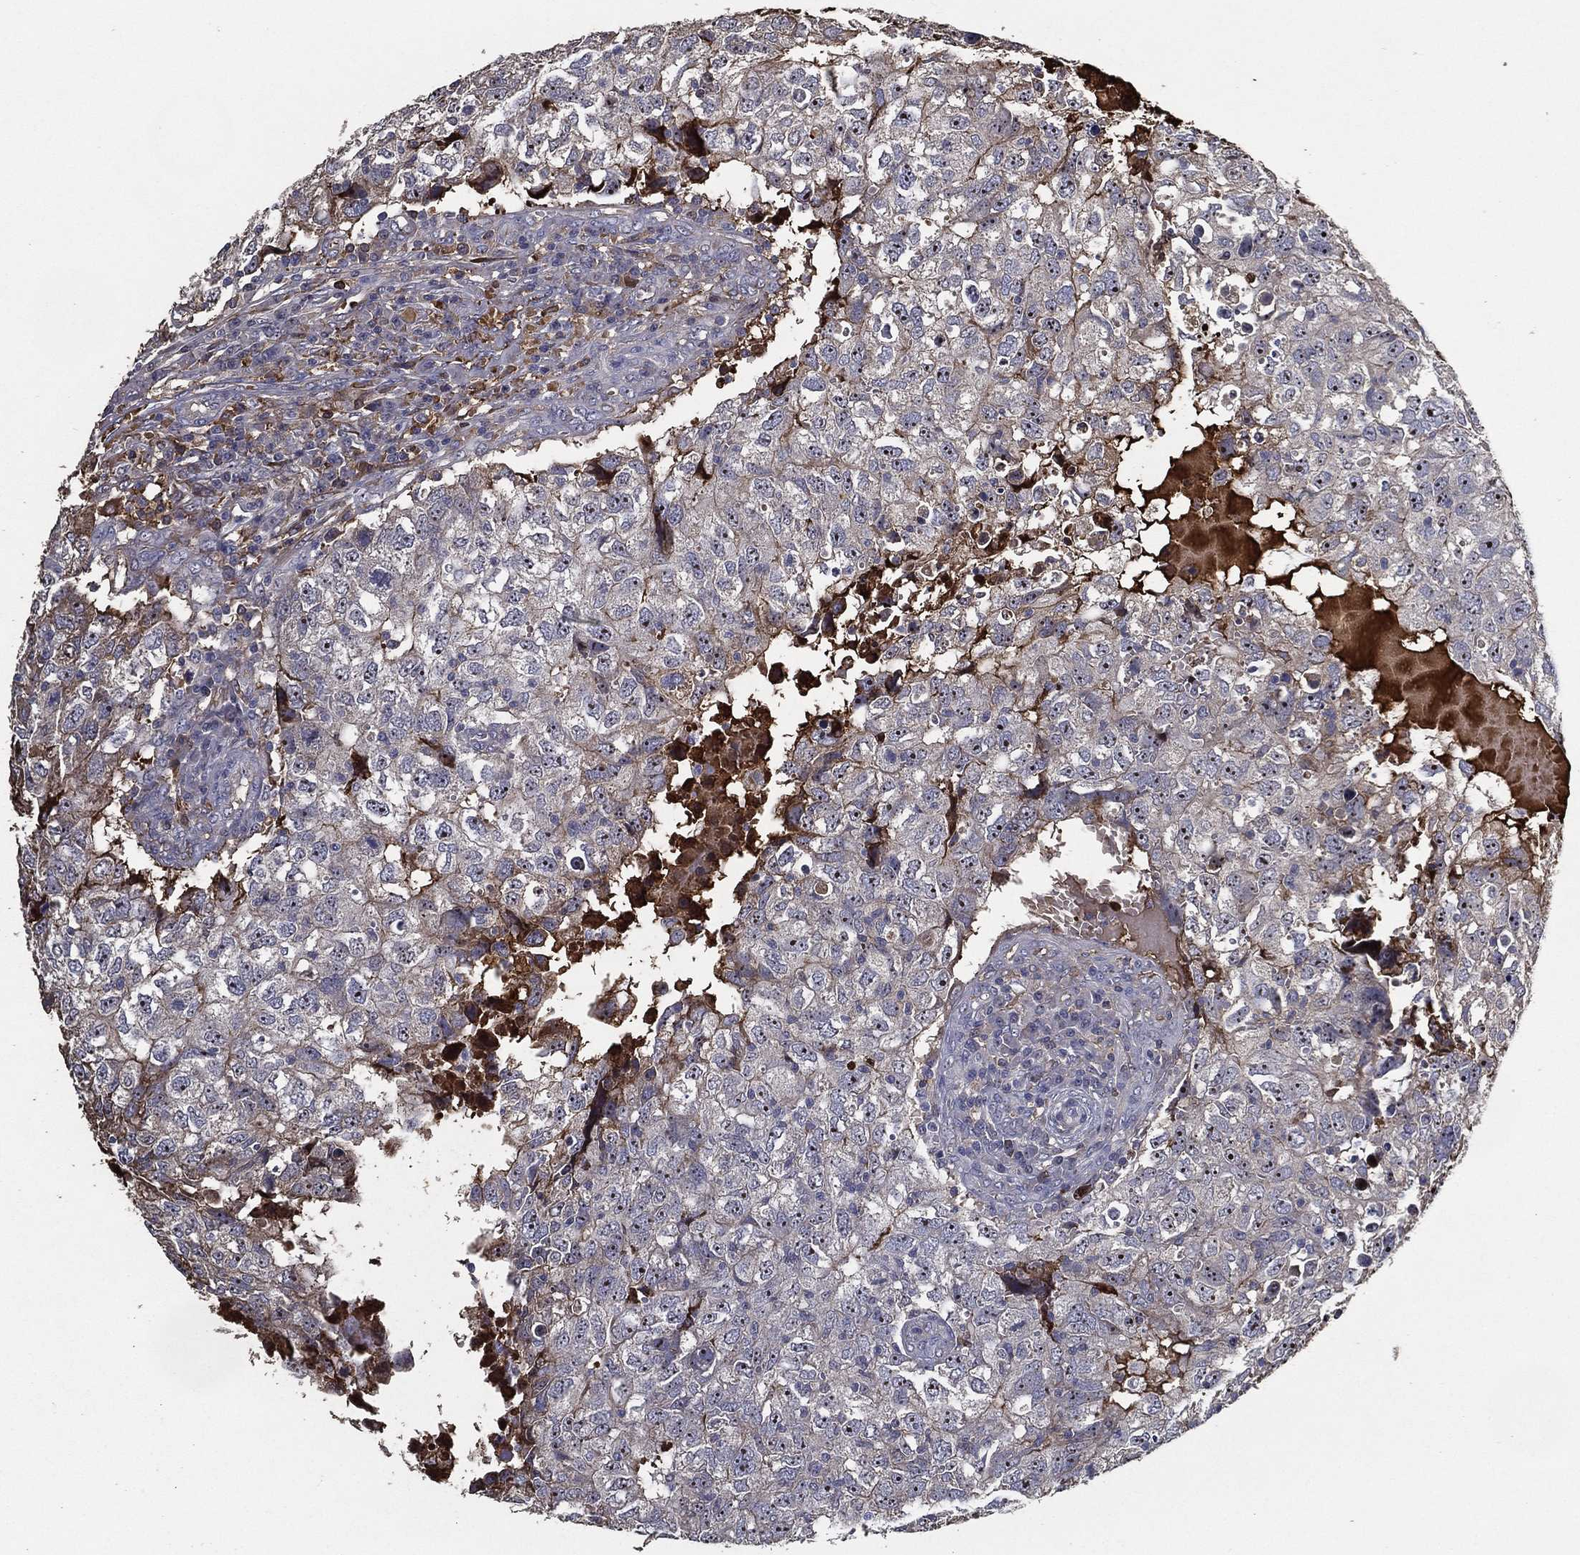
{"staining": {"intensity": "moderate", "quantity": "<25%", "location": "cytoplasmic/membranous"}, "tissue": "breast cancer", "cell_type": "Tumor cells", "image_type": "cancer", "snomed": [{"axis": "morphology", "description": "Duct carcinoma"}, {"axis": "topography", "description": "Breast"}], "caption": "This is an image of IHC staining of breast cancer, which shows moderate expression in the cytoplasmic/membranous of tumor cells.", "gene": "EFNA1", "patient": {"sex": "female", "age": 30}}